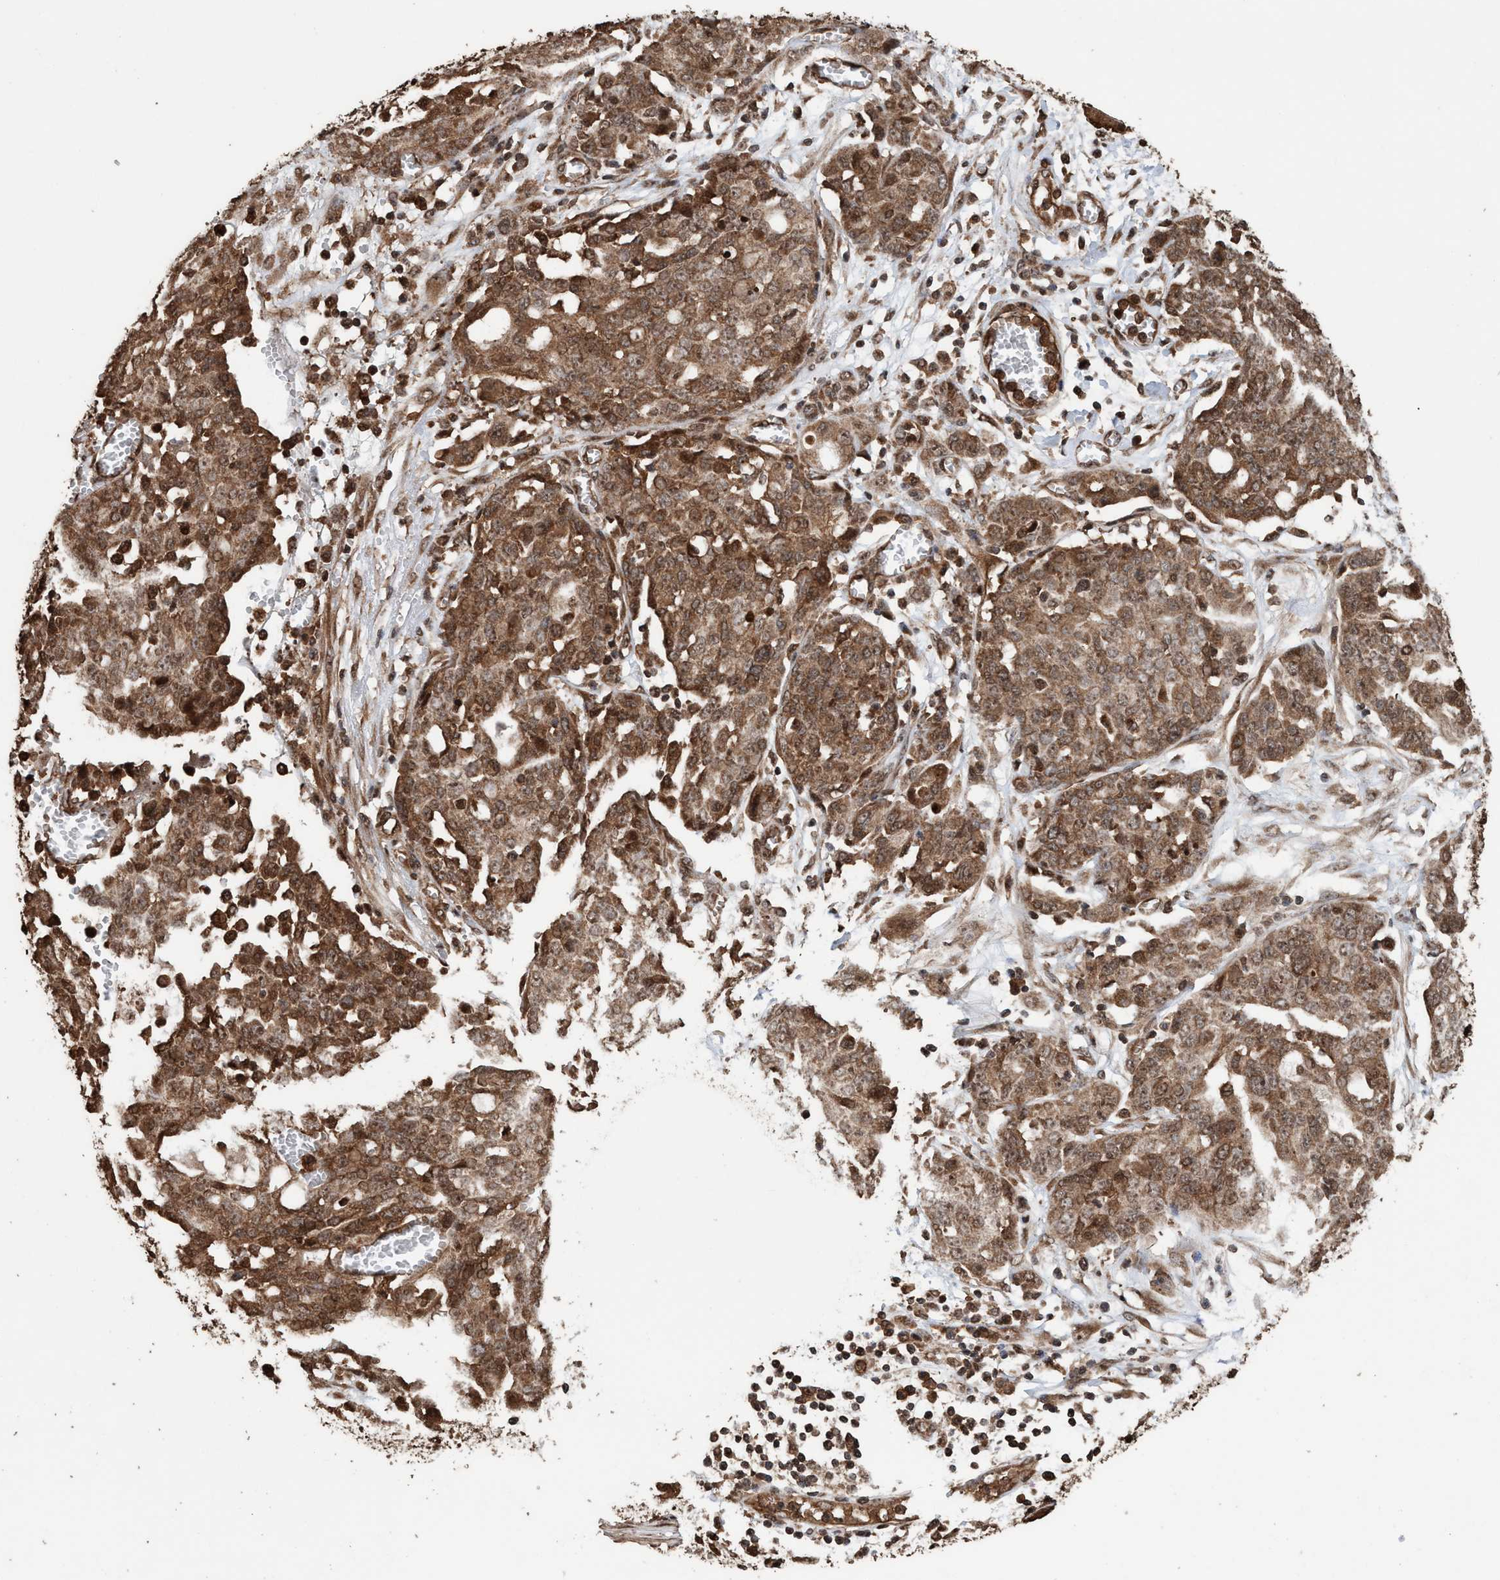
{"staining": {"intensity": "moderate", "quantity": ">75%", "location": "cytoplasmic/membranous,nuclear"}, "tissue": "ovarian cancer", "cell_type": "Tumor cells", "image_type": "cancer", "snomed": [{"axis": "morphology", "description": "Cystadenocarcinoma, serous, NOS"}, {"axis": "topography", "description": "Soft tissue"}, {"axis": "topography", "description": "Ovary"}], "caption": "A brown stain shows moderate cytoplasmic/membranous and nuclear staining of a protein in ovarian cancer (serous cystadenocarcinoma) tumor cells.", "gene": "TRPC7", "patient": {"sex": "female", "age": 57}}